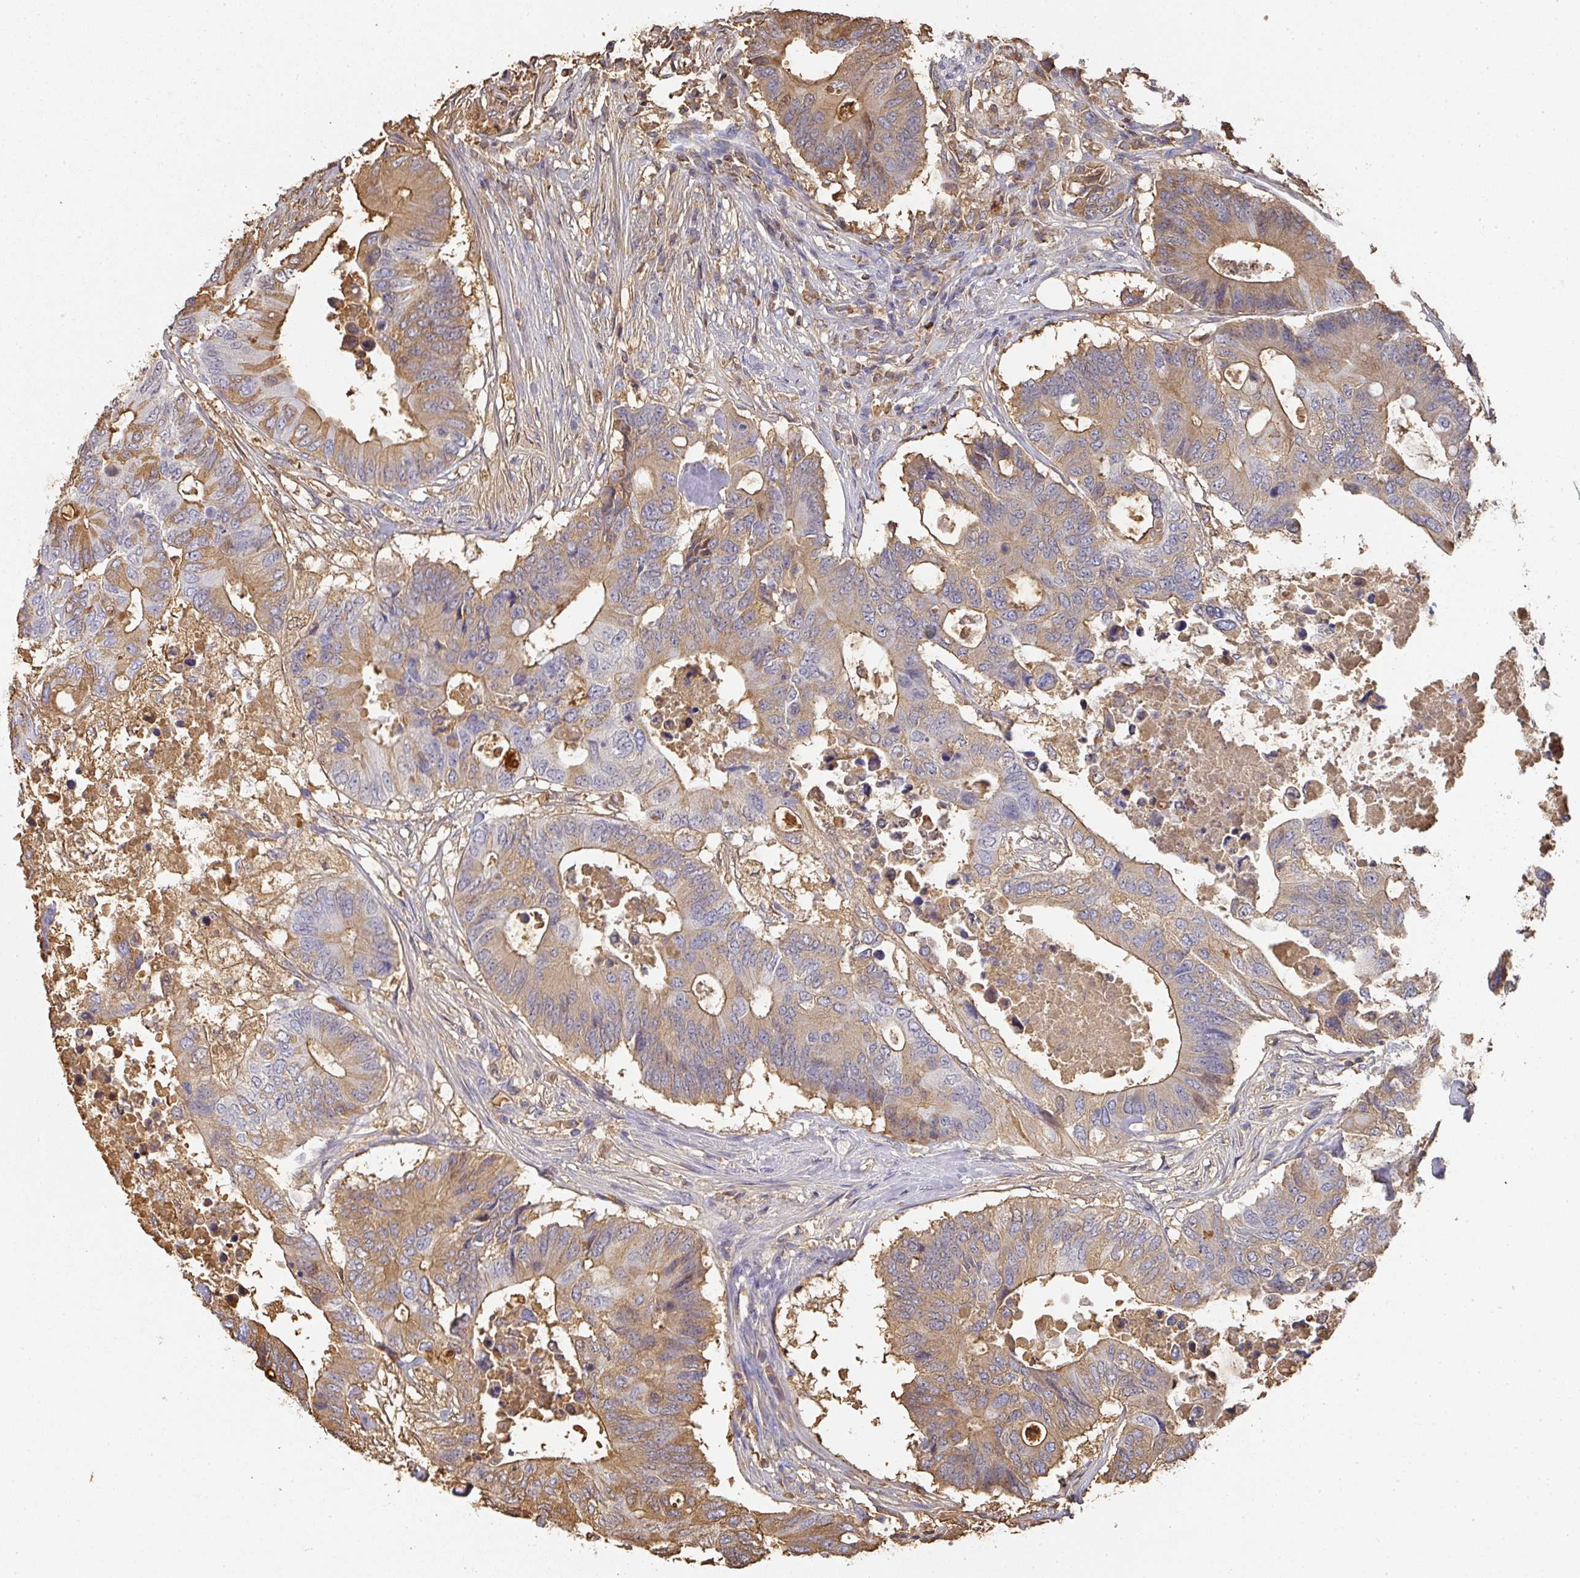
{"staining": {"intensity": "moderate", "quantity": ">75%", "location": "cytoplasmic/membranous"}, "tissue": "colorectal cancer", "cell_type": "Tumor cells", "image_type": "cancer", "snomed": [{"axis": "morphology", "description": "Adenocarcinoma, NOS"}, {"axis": "topography", "description": "Colon"}], "caption": "A high-resolution image shows IHC staining of colorectal cancer, which demonstrates moderate cytoplasmic/membranous expression in about >75% of tumor cells.", "gene": "ALB", "patient": {"sex": "male", "age": 71}}